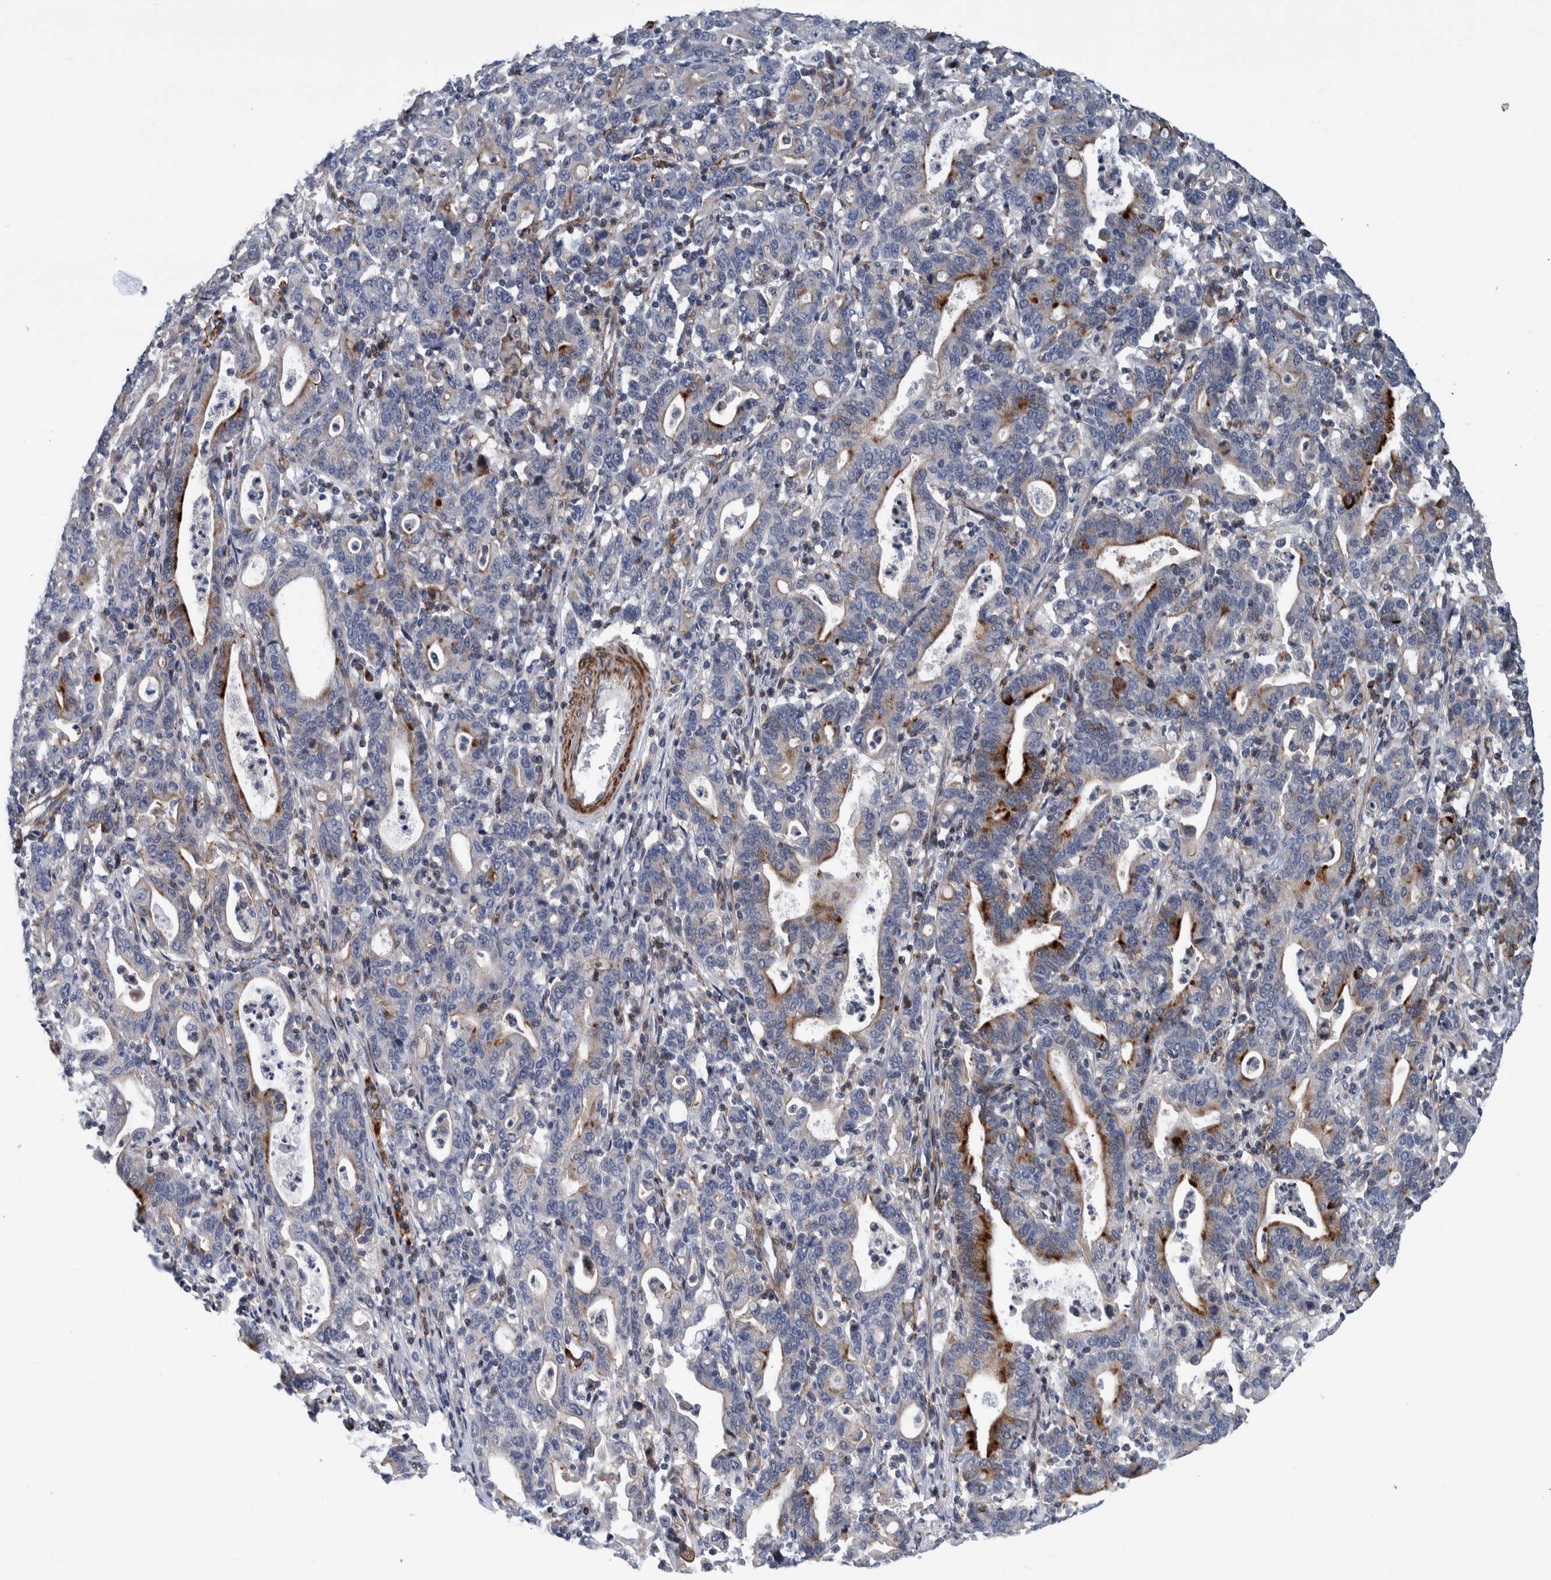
{"staining": {"intensity": "moderate", "quantity": "<25%", "location": "cytoplasmic/membranous"}, "tissue": "stomach cancer", "cell_type": "Tumor cells", "image_type": "cancer", "snomed": [{"axis": "morphology", "description": "Adenocarcinoma, NOS"}, {"axis": "topography", "description": "Stomach, upper"}], "caption": "Immunohistochemistry (DAB) staining of human adenocarcinoma (stomach) shows moderate cytoplasmic/membranous protein positivity in about <25% of tumor cells.", "gene": "MKS1", "patient": {"sex": "male", "age": 69}}